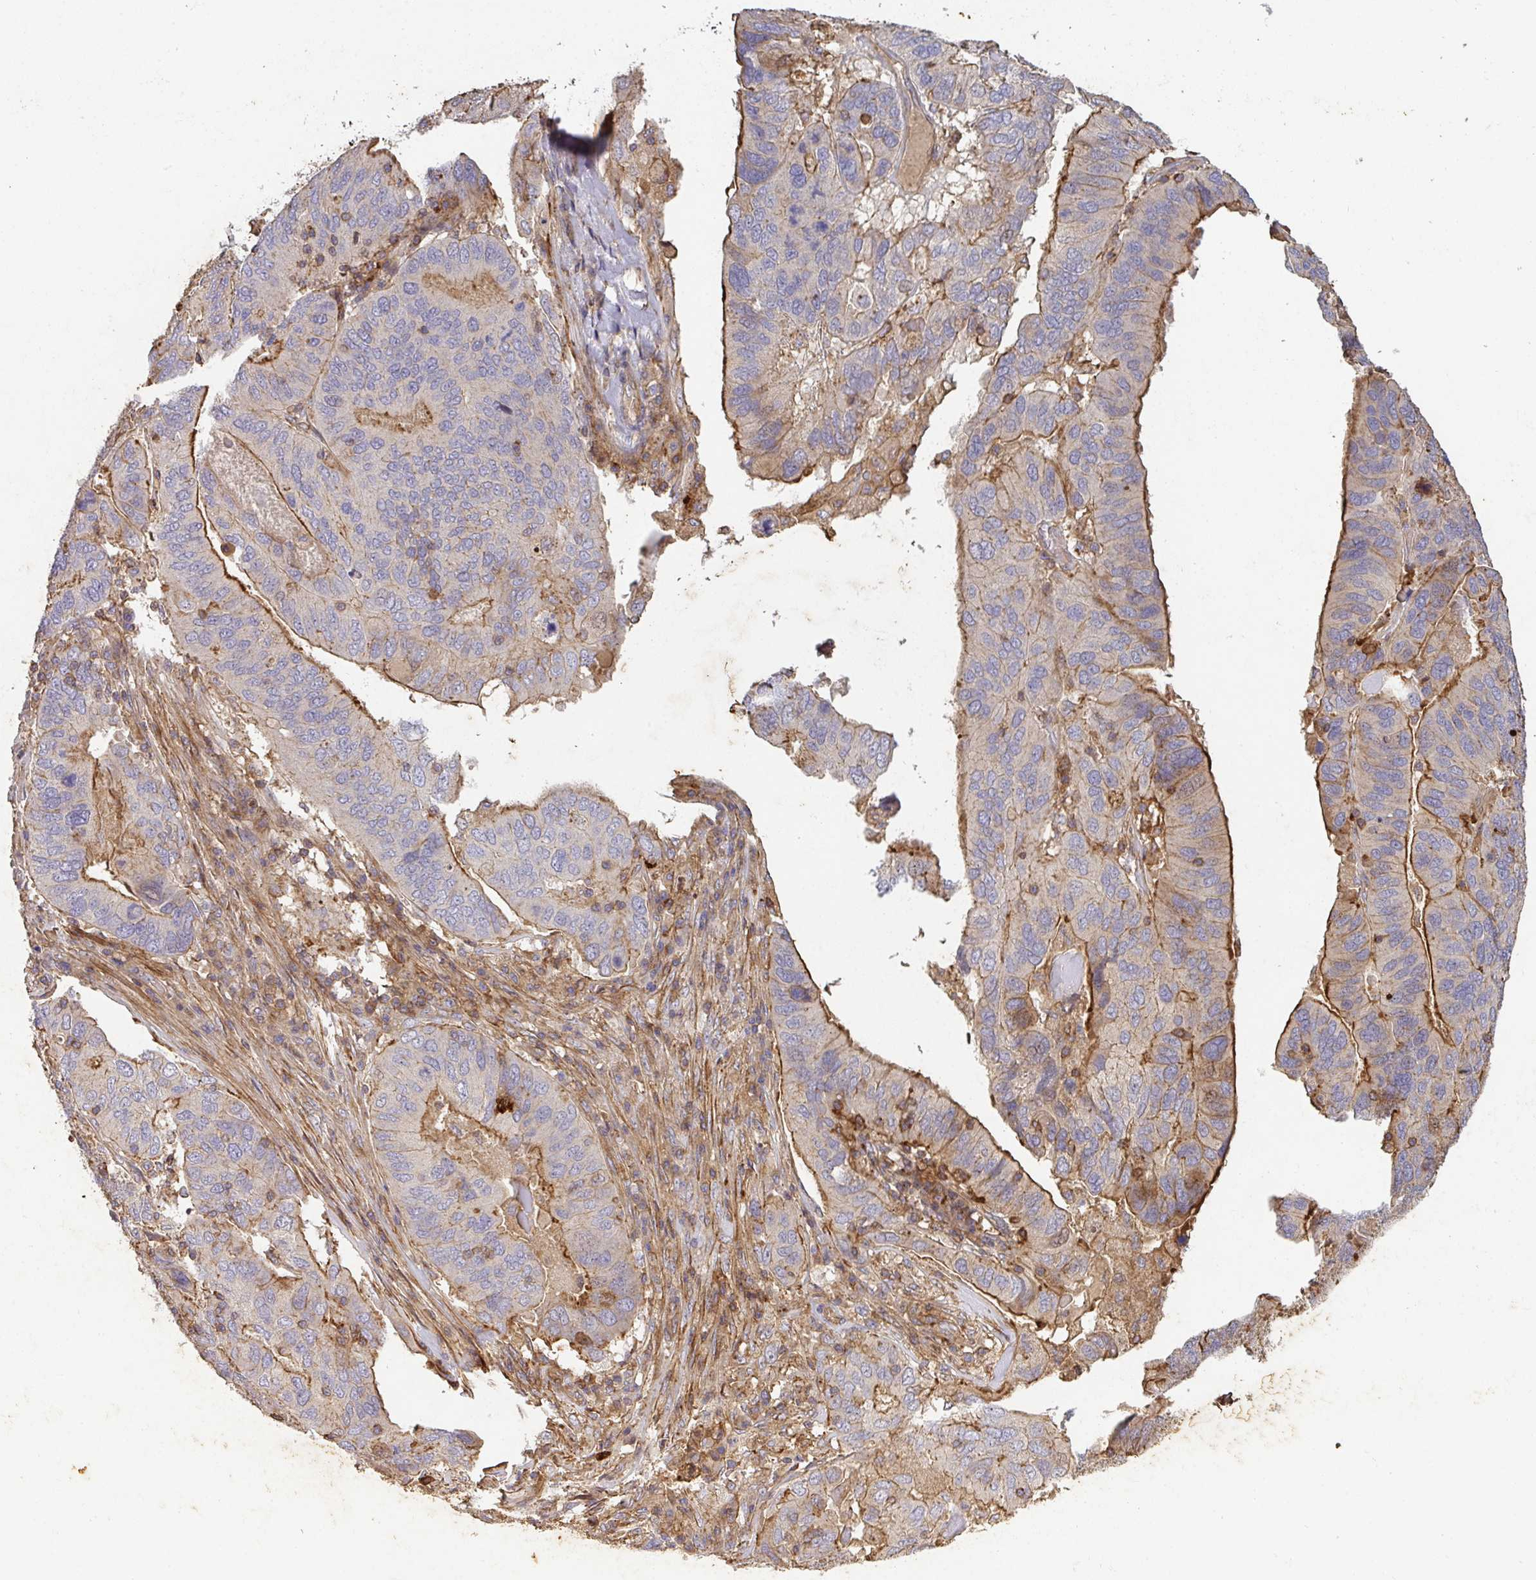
{"staining": {"intensity": "moderate", "quantity": "25%-75%", "location": "cytoplasmic/membranous"}, "tissue": "ovarian cancer", "cell_type": "Tumor cells", "image_type": "cancer", "snomed": [{"axis": "morphology", "description": "Cystadenocarcinoma, serous, NOS"}, {"axis": "topography", "description": "Ovary"}], "caption": "About 25%-75% of tumor cells in human ovarian cancer (serous cystadenocarcinoma) demonstrate moderate cytoplasmic/membranous protein expression as visualized by brown immunohistochemical staining.", "gene": "TNMD", "patient": {"sex": "female", "age": 79}}